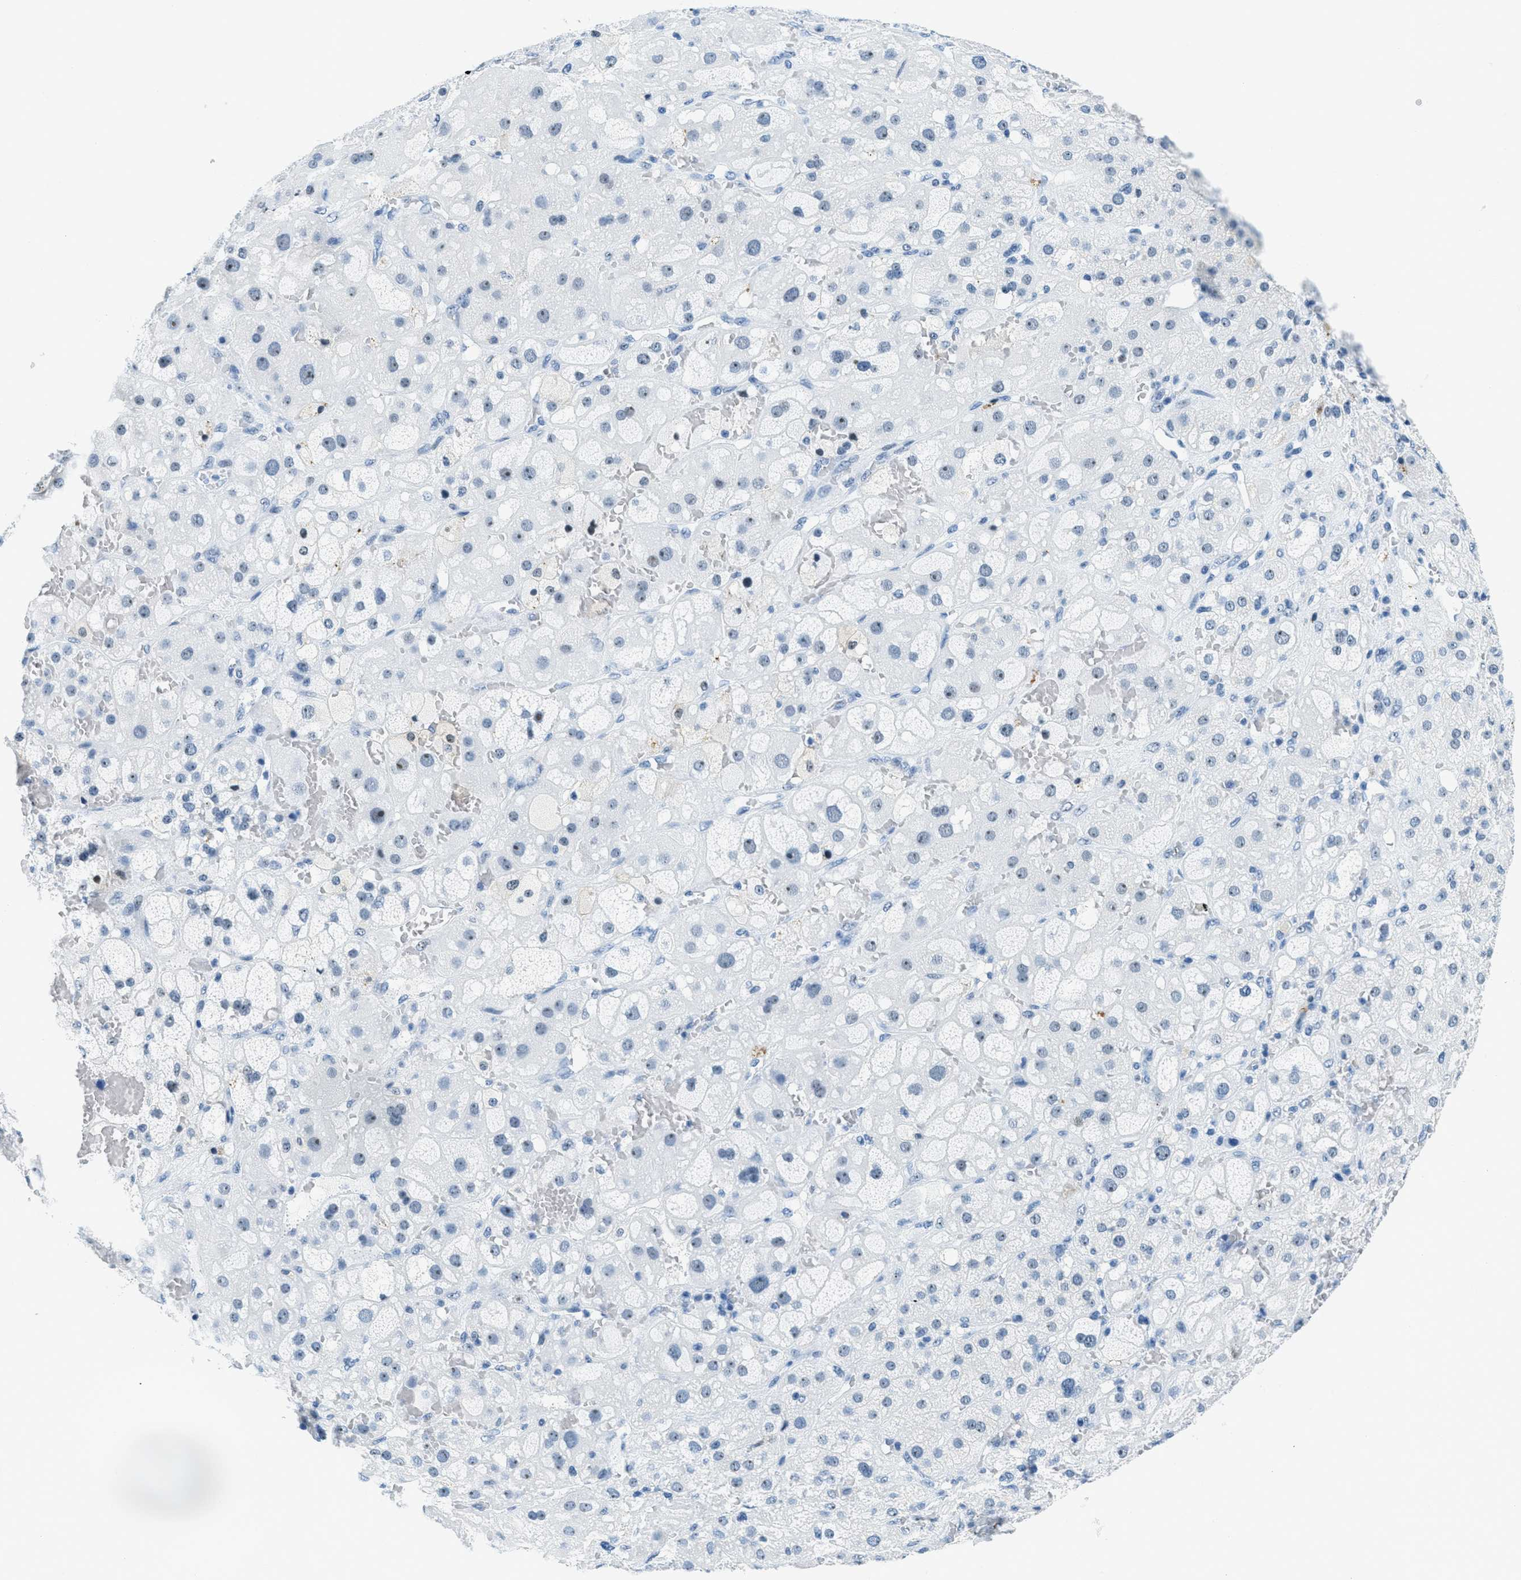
{"staining": {"intensity": "moderate", "quantity": "25%-75%", "location": "nuclear"}, "tissue": "adrenal gland", "cell_type": "Glandular cells", "image_type": "normal", "snomed": [{"axis": "morphology", "description": "Normal tissue, NOS"}, {"axis": "topography", "description": "Adrenal gland"}], "caption": "This histopathology image reveals IHC staining of benign human adrenal gland, with medium moderate nuclear staining in about 25%-75% of glandular cells.", "gene": "PLA2G2A", "patient": {"sex": "female", "age": 47}}